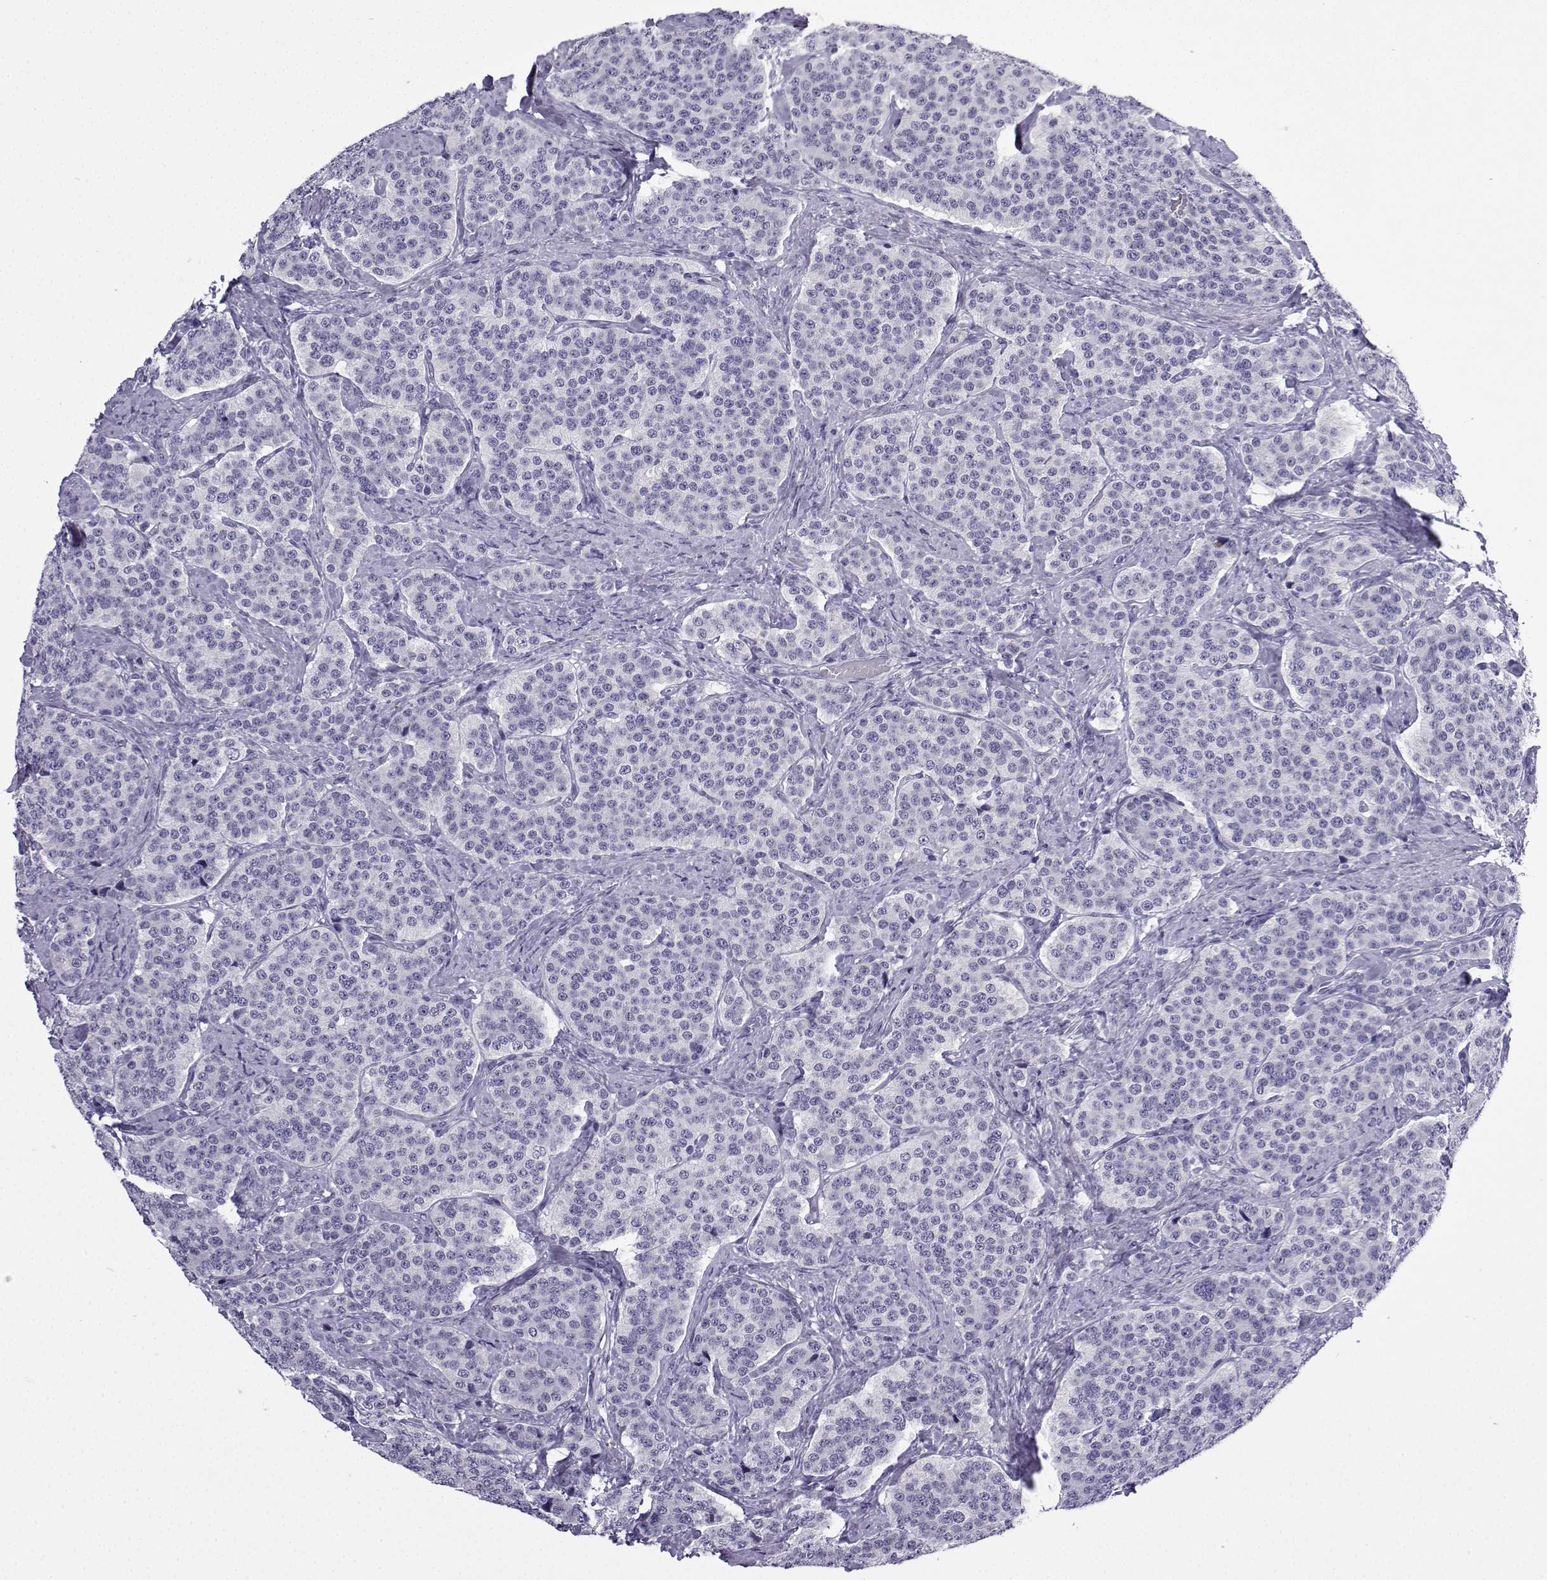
{"staining": {"intensity": "negative", "quantity": "none", "location": "none"}, "tissue": "carcinoid", "cell_type": "Tumor cells", "image_type": "cancer", "snomed": [{"axis": "morphology", "description": "Carcinoid, malignant, NOS"}, {"axis": "topography", "description": "Small intestine"}], "caption": "Human carcinoid stained for a protein using immunohistochemistry (IHC) shows no expression in tumor cells.", "gene": "ACRBP", "patient": {"sex": "female", "age": 58}}